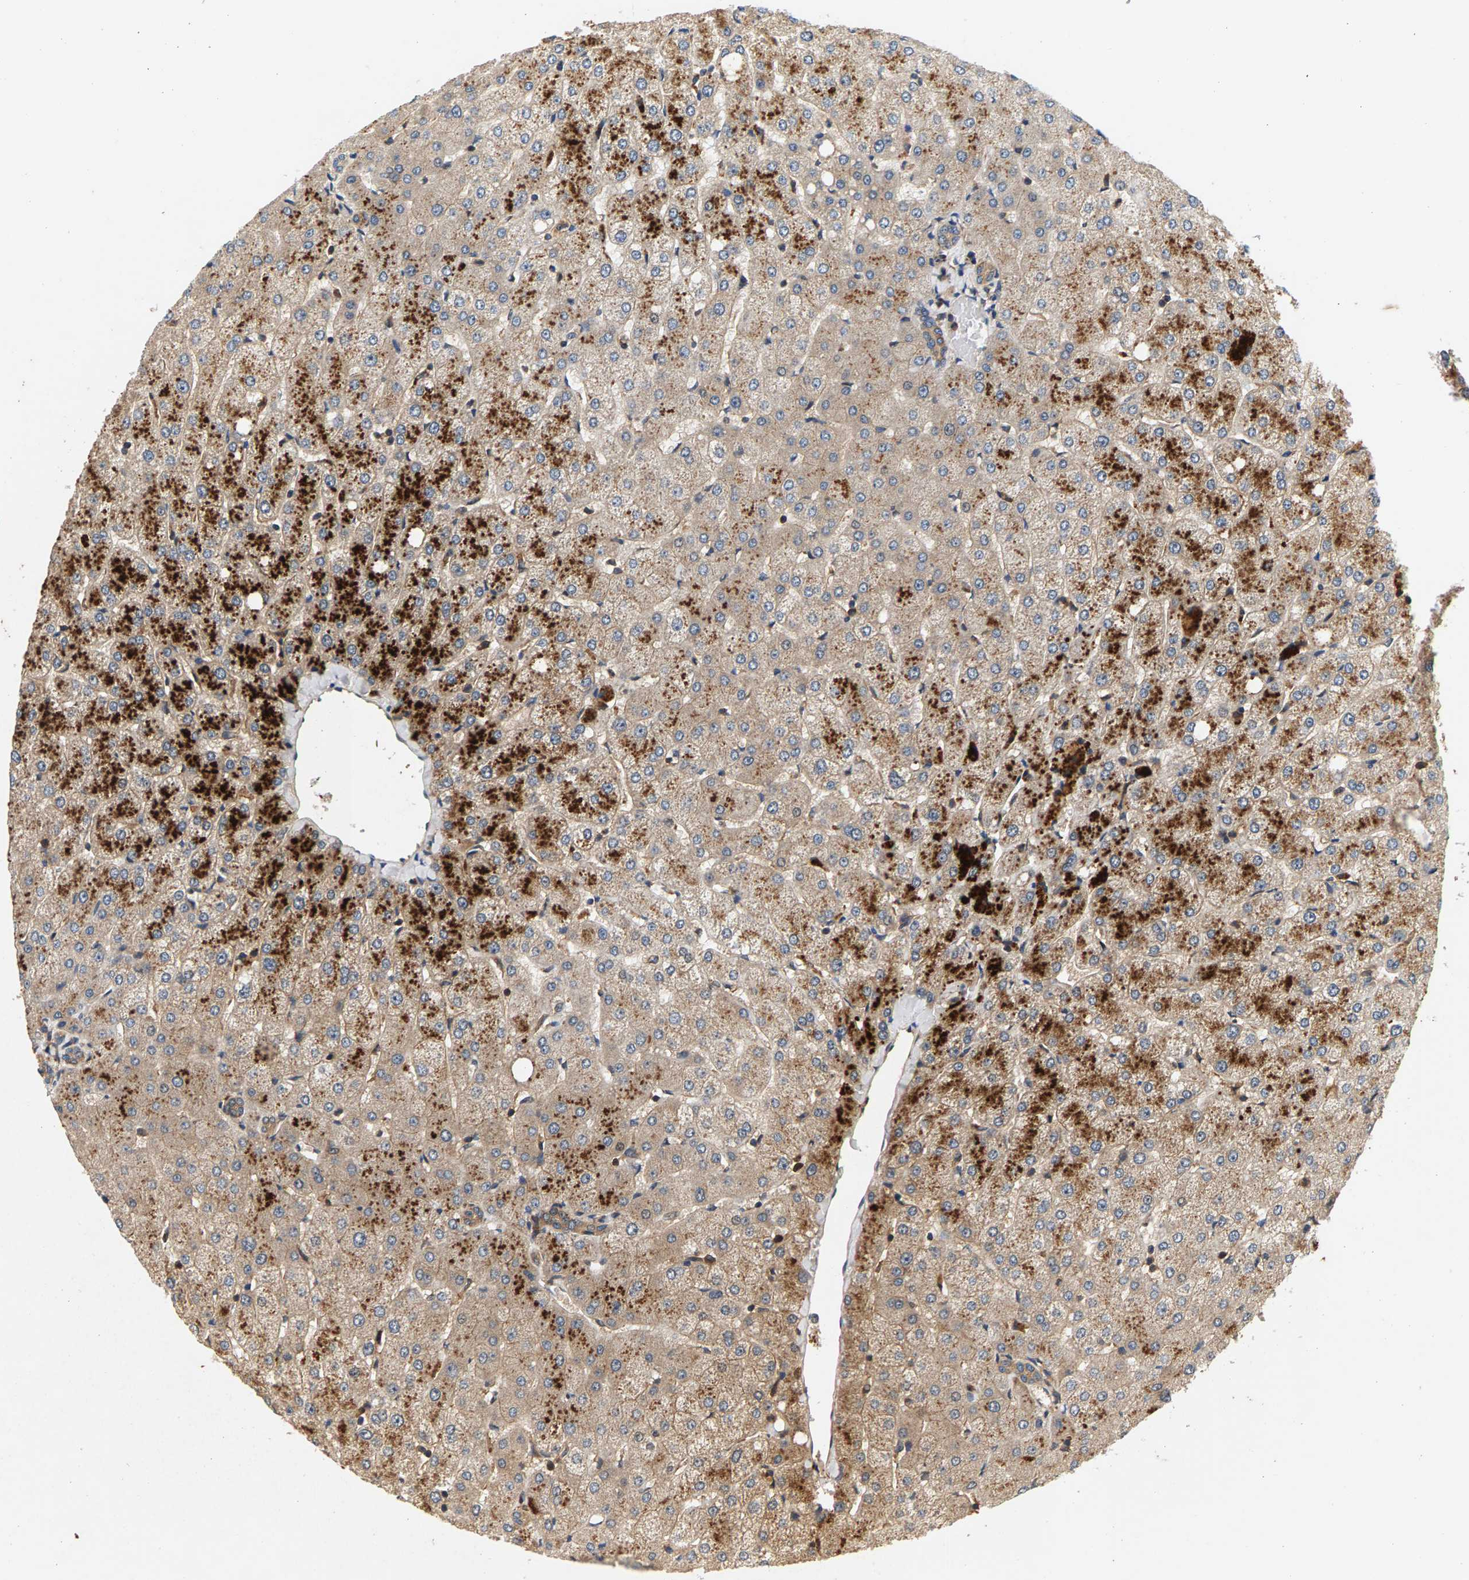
{"staining": {"intensity": "weak", "quantity": "25%-75%", "location": "cytoplasmic/membranous"}, "tissue": "liver", "cell_type": "Cholangiocytes", "image_type": "normal", "snomed": [{"axis": "morphology", "description": "Normal tissue, NOS"}, {"axis": "topography", "description": "Liver"}], "caption": "The photomicrograph exhibits immunohistochemical staining of benign liver. There is weak cytoplasmic/membranous expression is seen in about 25%-75% of cholangiocytes.", "gene": "FAM78A", "patient": {"sex": "female", "age": 54}}